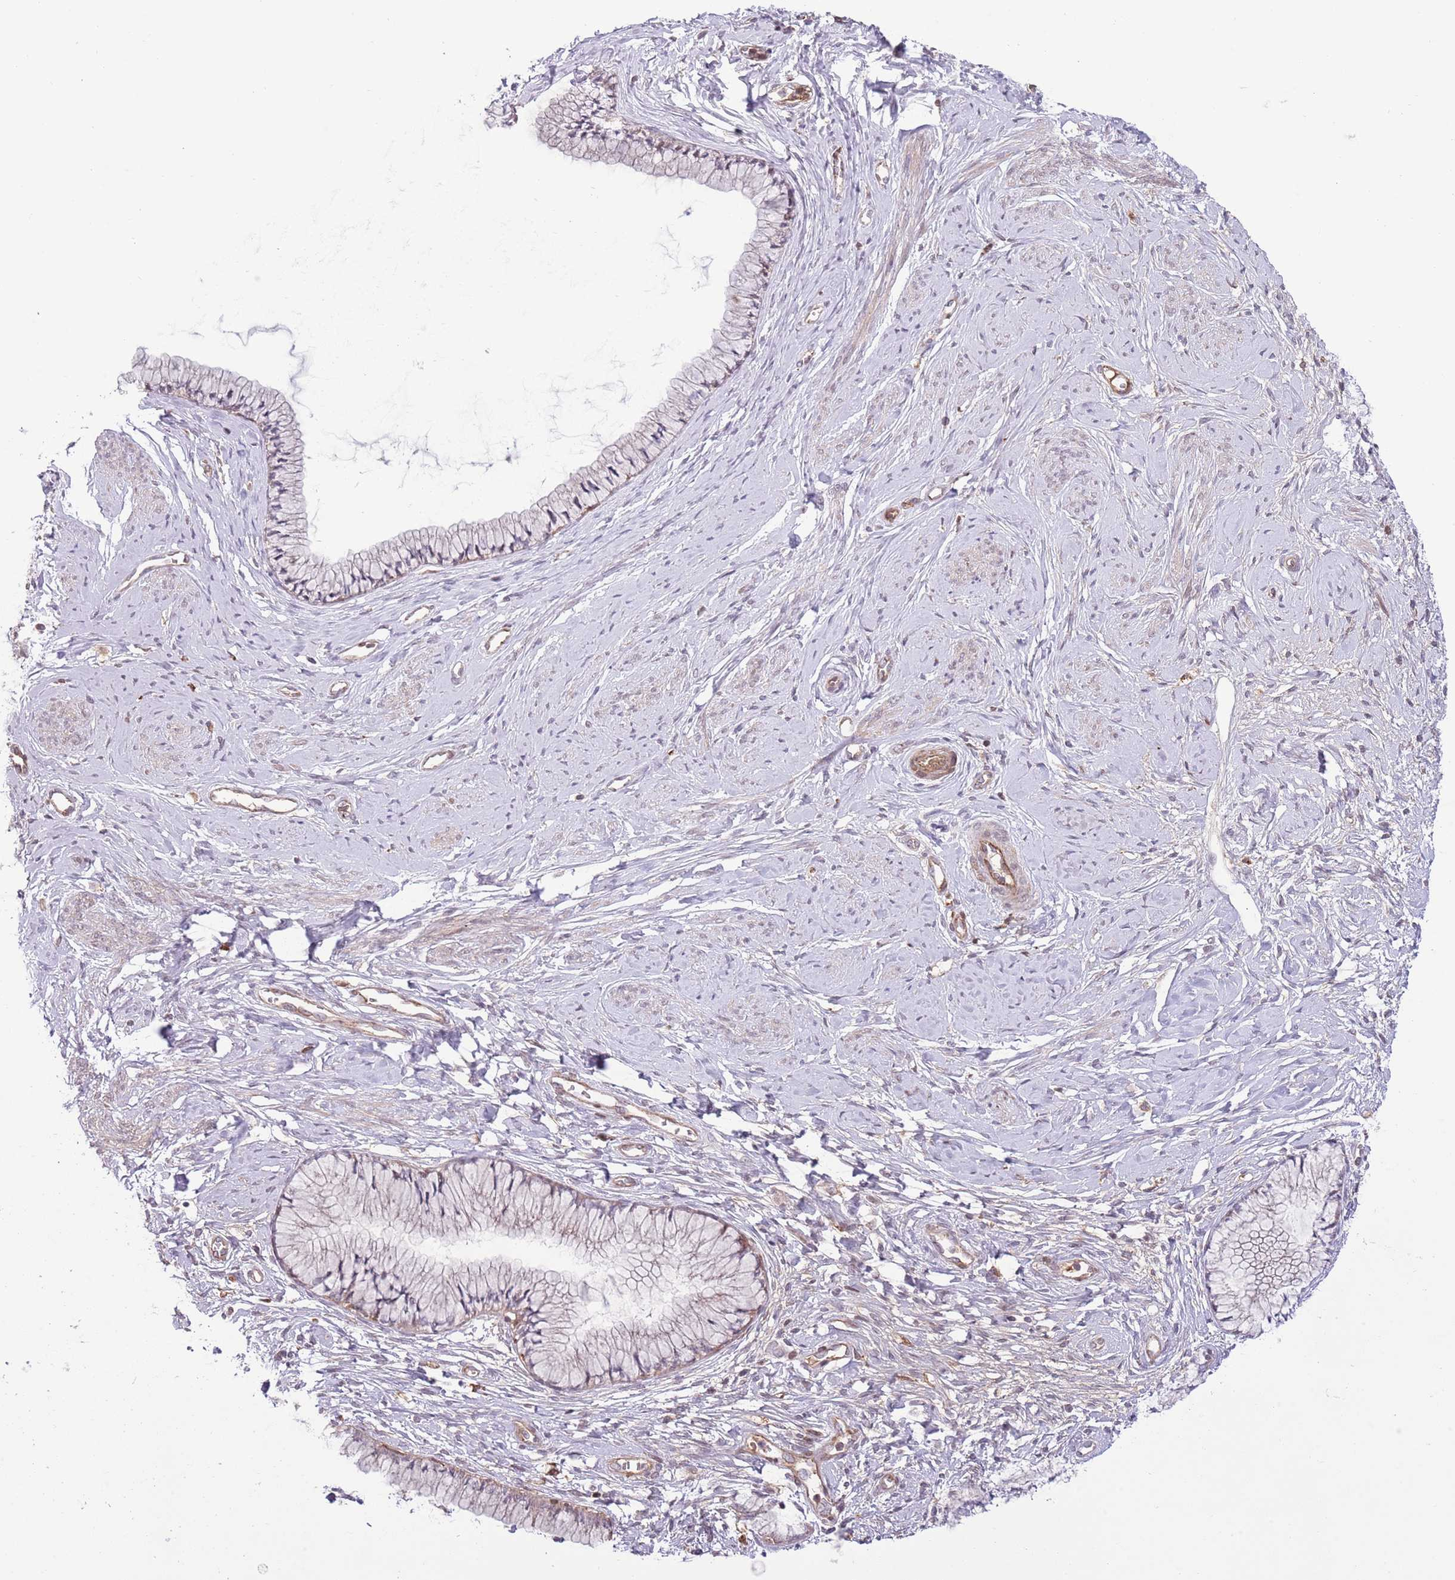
{"staining": {"intensity": "weak", "quantity": "25%-75%", "location": "cytoplasmic/membranous,nuclear"}, "tissue": "cervix", "cell_type": "Glandular cells", "image_type": "normal", "snomed": [{"axis": "morphology", "description": "Normal tissue, NOS"}, {"axis": "topography", "description": "Cervix"}], "caption": "An IHC image of benign tissue is shown. Protein staining in brown shows weak cytoplasmic/membranous,nuclear positivity in cervix within glandular cells. (DAB (3,3'-diaminobenzidine) IHC with brightfield microscopy, high magnification).", "gene": "DPP10", "patient": {"sex": "female", "age": 42}}